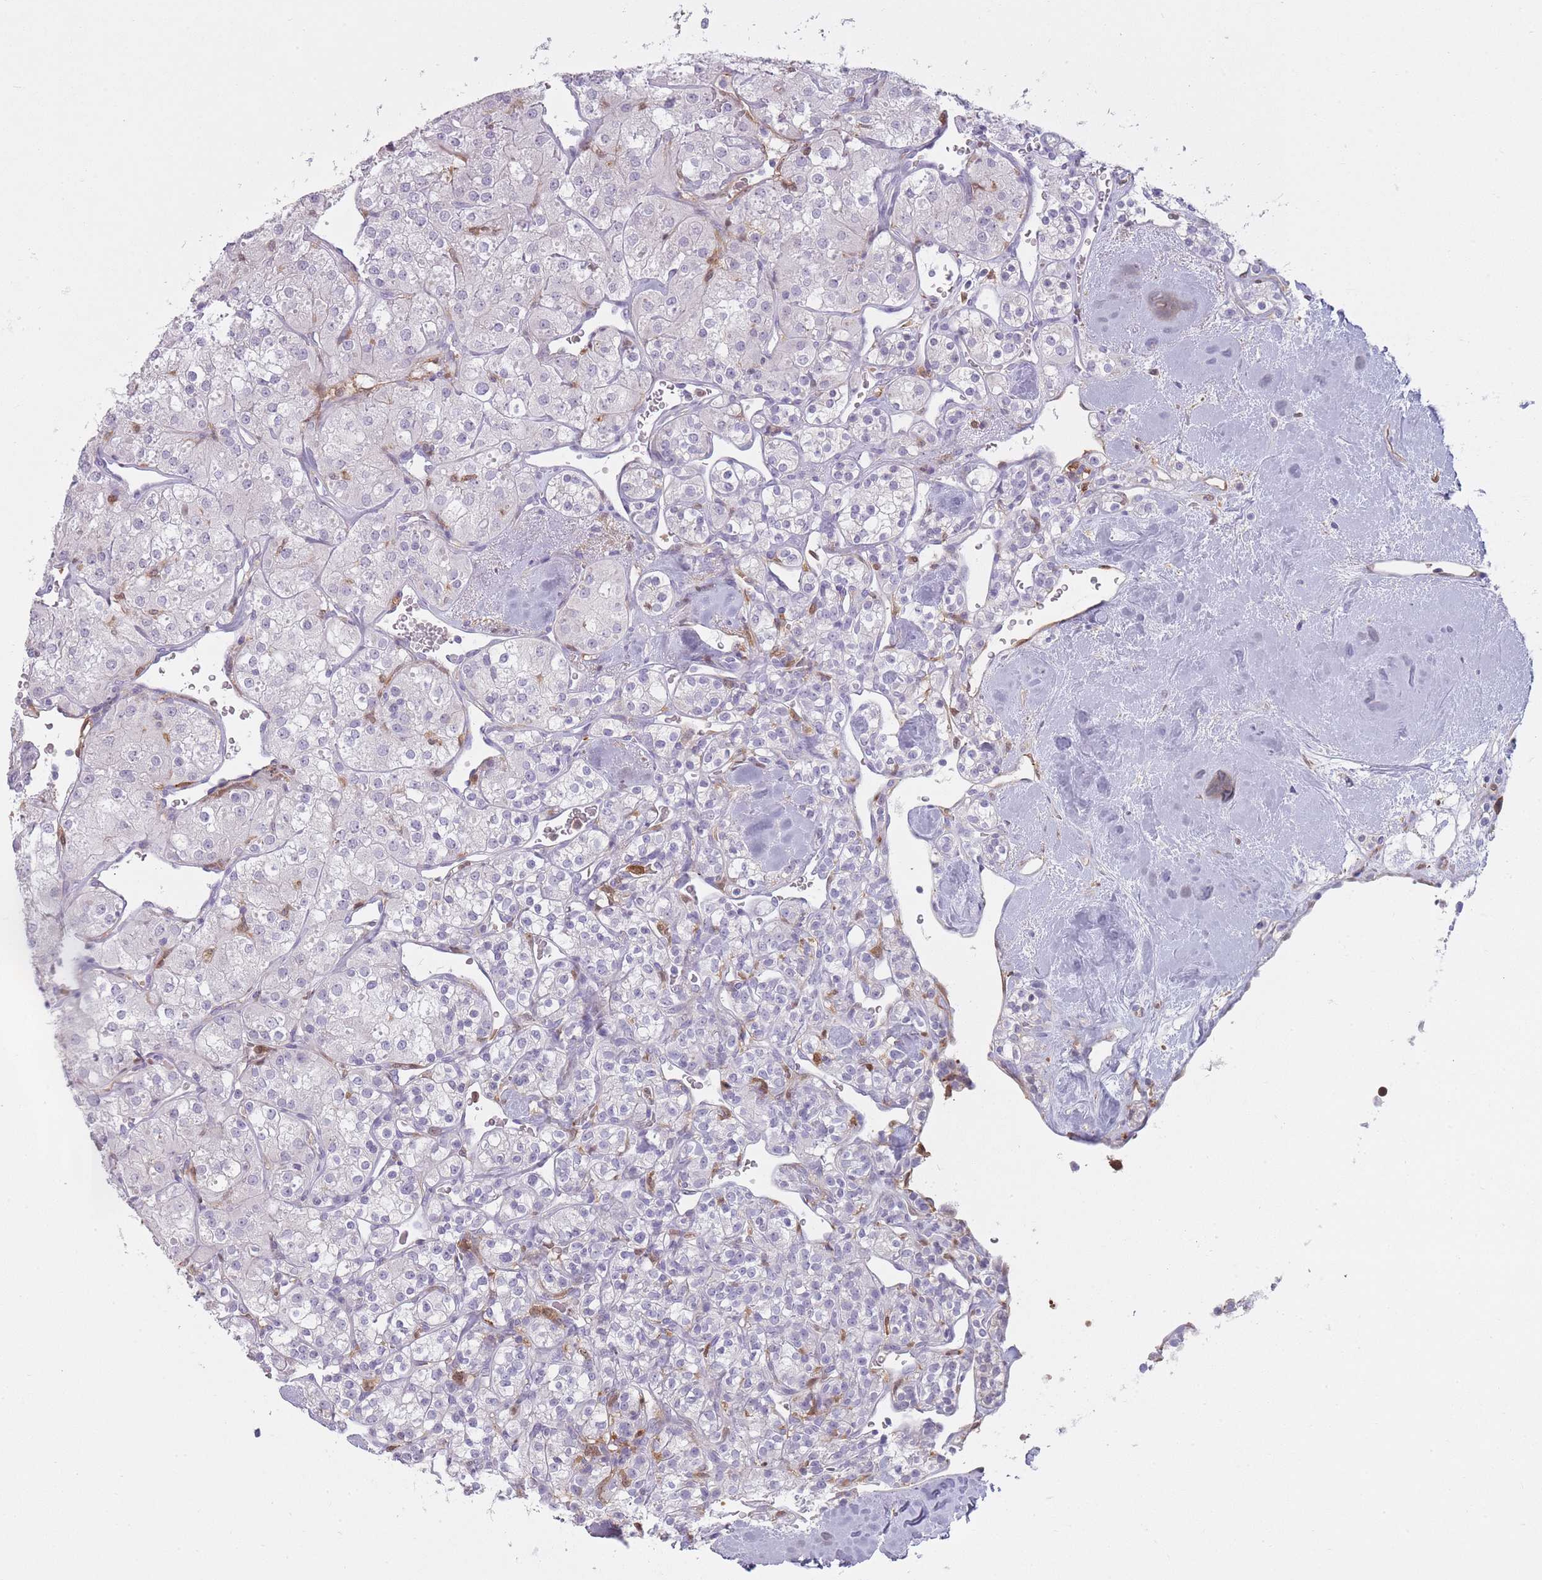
{"staining": {"intensity": "negative", "quantity": "none", "location": "none"}, "tissue": "renal cancer", "cell_type": "Tumor cells", "image_type": "cancer", "snomed": [{"axis": "morphology", "description": "Adenocarcinoma, NOS"}, {"axis": "topography", "description": "Kidney"}], "caption": "This is an immunohistochemistry micrograph of human renal cancer. There is no positivity in tumor cells.", "gene": "LGALS9", "patient": {"sex": "male", "age": 77}}